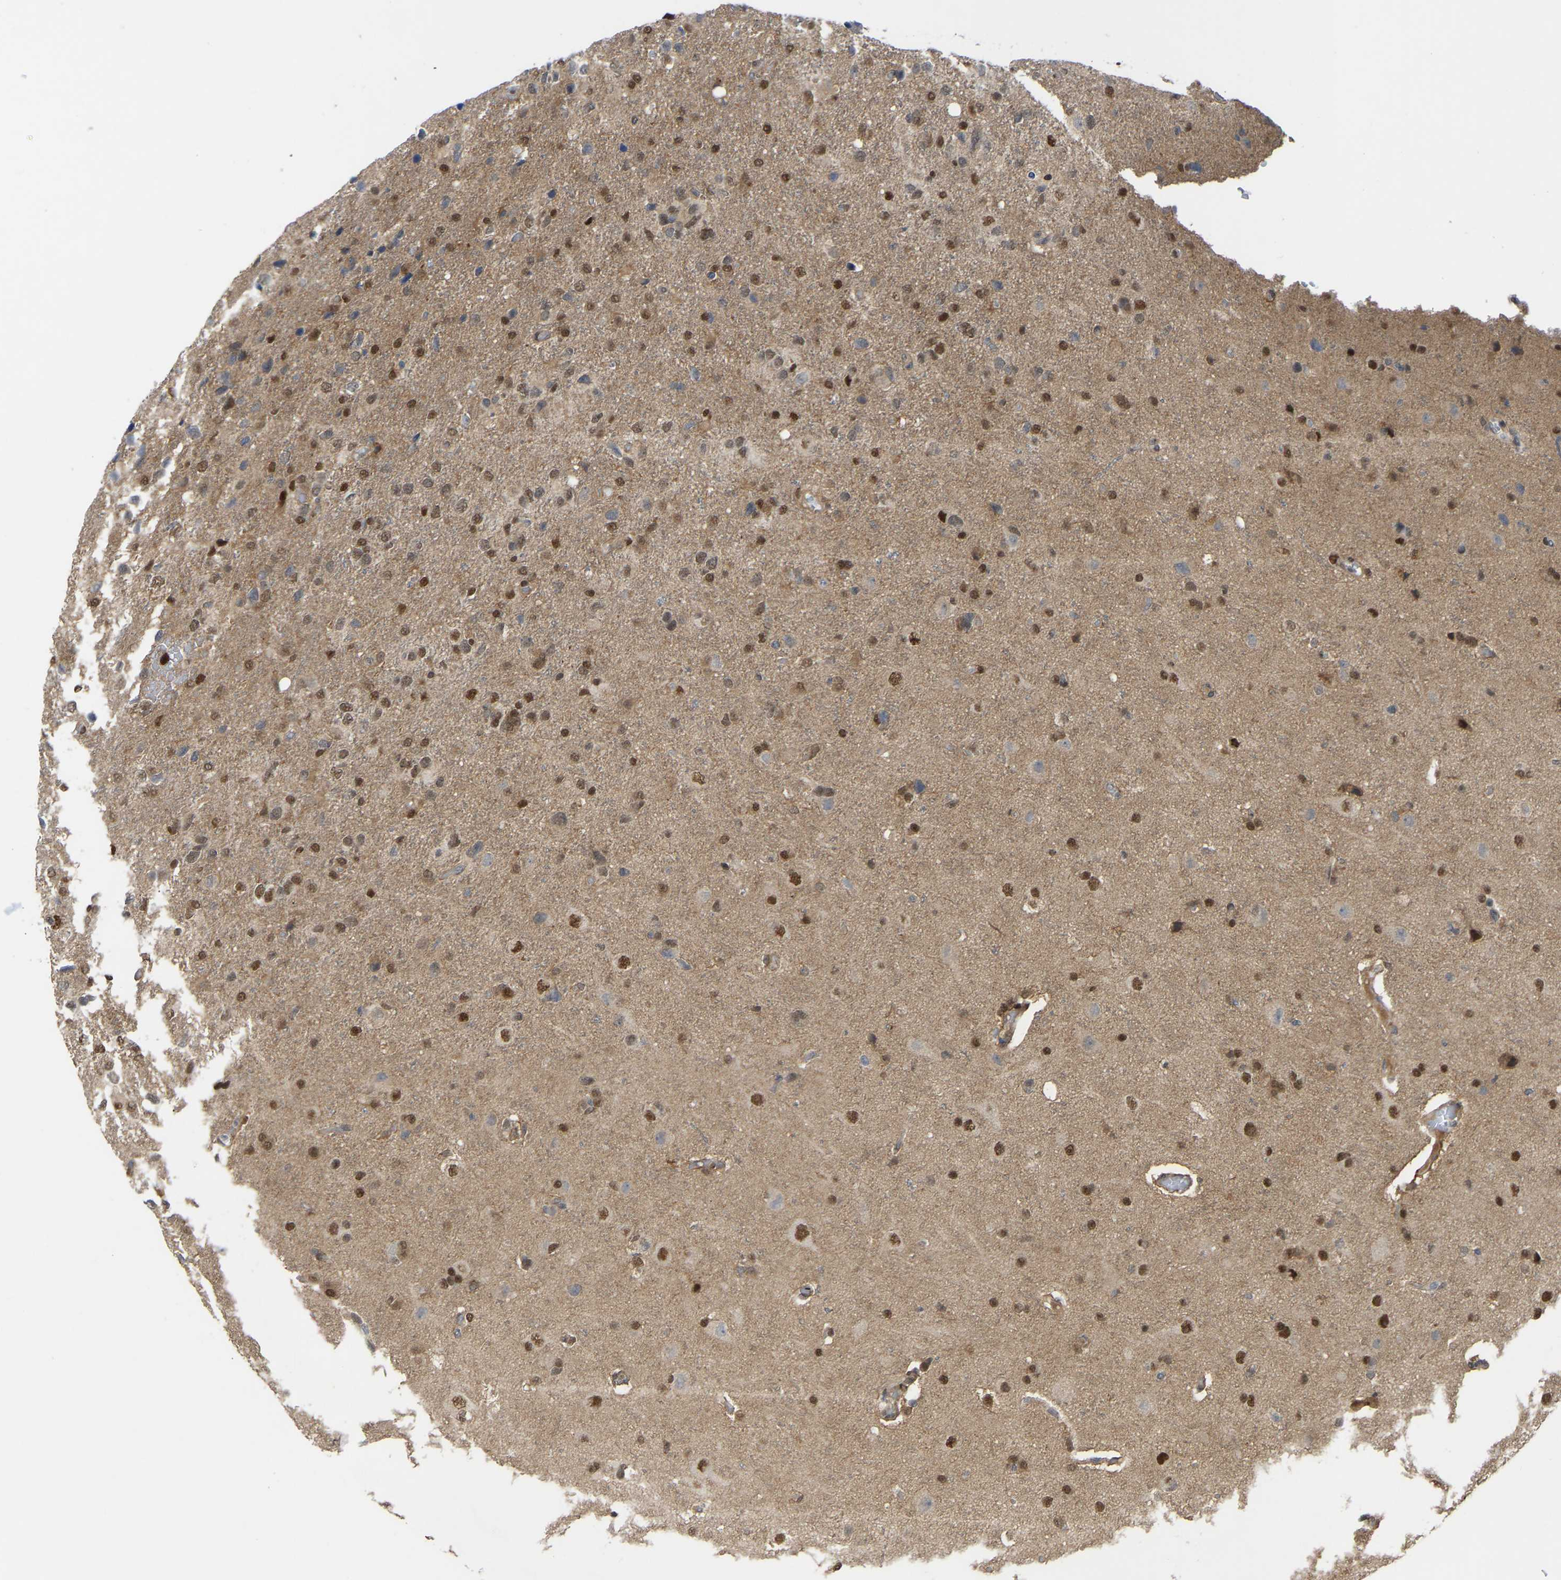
{"staining": {"intensity": "moderate", "quantity": ">75%", "location": "cytoplasmic/membranous,nuclear"}, "tissue": "glioma", "cell_type": "Tumor cells", "image_type": "cancer", "snomed": [{"axis": "morphology", "description": "Glioma, malignant, High grade"}, {"axis": "topography", "description": "Brain"}], "caption": "Immunohistochemistry (IHC) (DAB (3,3'-diaminobenzidine)) staining of human glioma shows moderate cytoplasmic/membranous and nuclear protein staining in about >75% of tumor cells.", "gene": "KLRG2", "patient": {"sex": "female", "age": 58}}